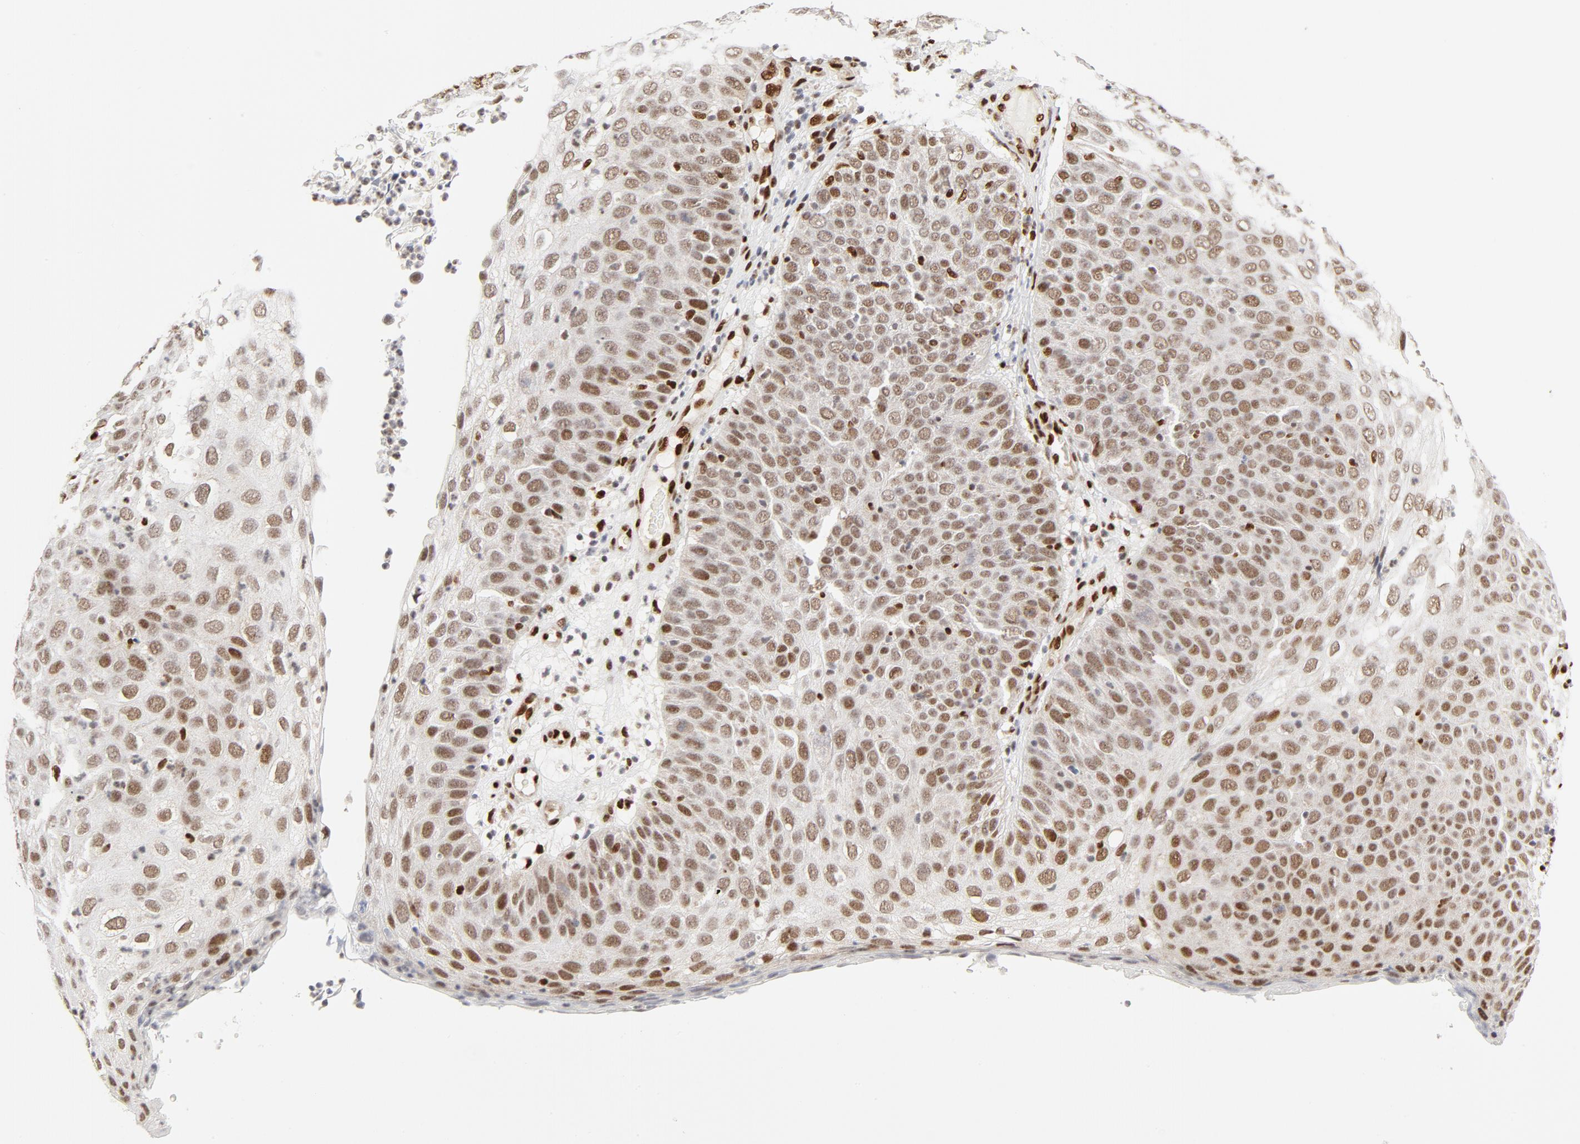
{"staining": {"intensity": "moderate", "quantity": ">75%", "location": "nuclear"}, "tissue": "skin cancer", "cell_type": "Tumor cells", "image_type": "cancer", "snomed": [{"axis": "morphology", "description": "Squamous cell carcinoma, NOS"}, {"axis": "topography", "description": "Skin"}], "caption": "Brown immunohistochemical staining in human skin cancer demonstrates moderate nuclear staining in approximately >75% of tumor cells.", "gene": "MEF2A", "patient": {"sex": "male", "age": 87}}